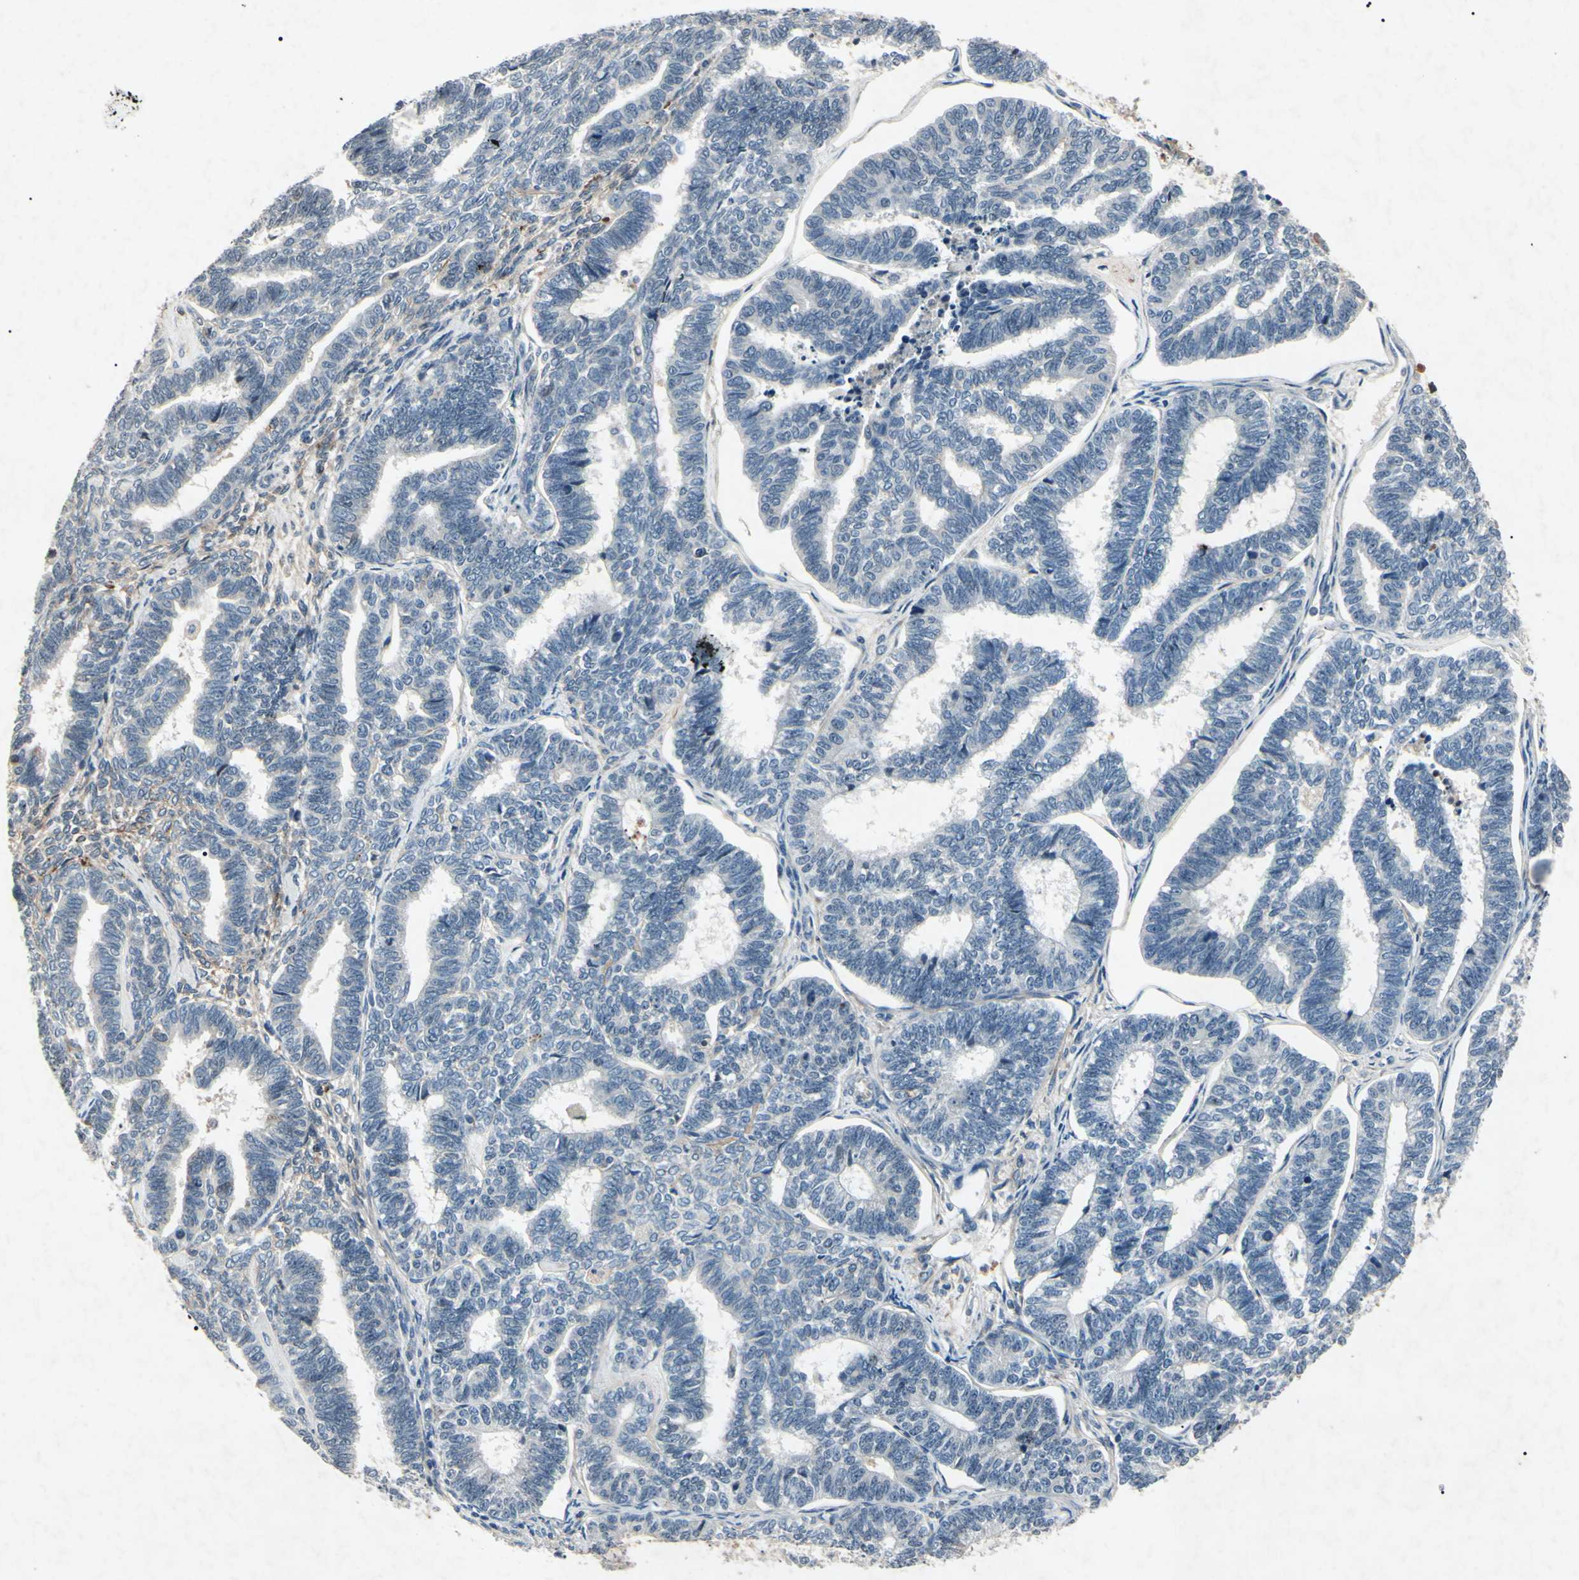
{"staining": {"intensity": "negative", "quantity": "none", "location": "none"}, "tissue": "endometrial cancer", "cell_type": "Tumor cells", "image_type": "cancer", "snomed": [{"axis": "morphology", "description": "Adenocarcinoma, NOS"}, {"axis": "topography", "description": "Endometrium"}], "caption": "Photomicrograph shows no significant protein expression in tumor cells of endometrial cancer.", "gene": "AEBP1", "patient": {"sex": "female", "age": 70}}